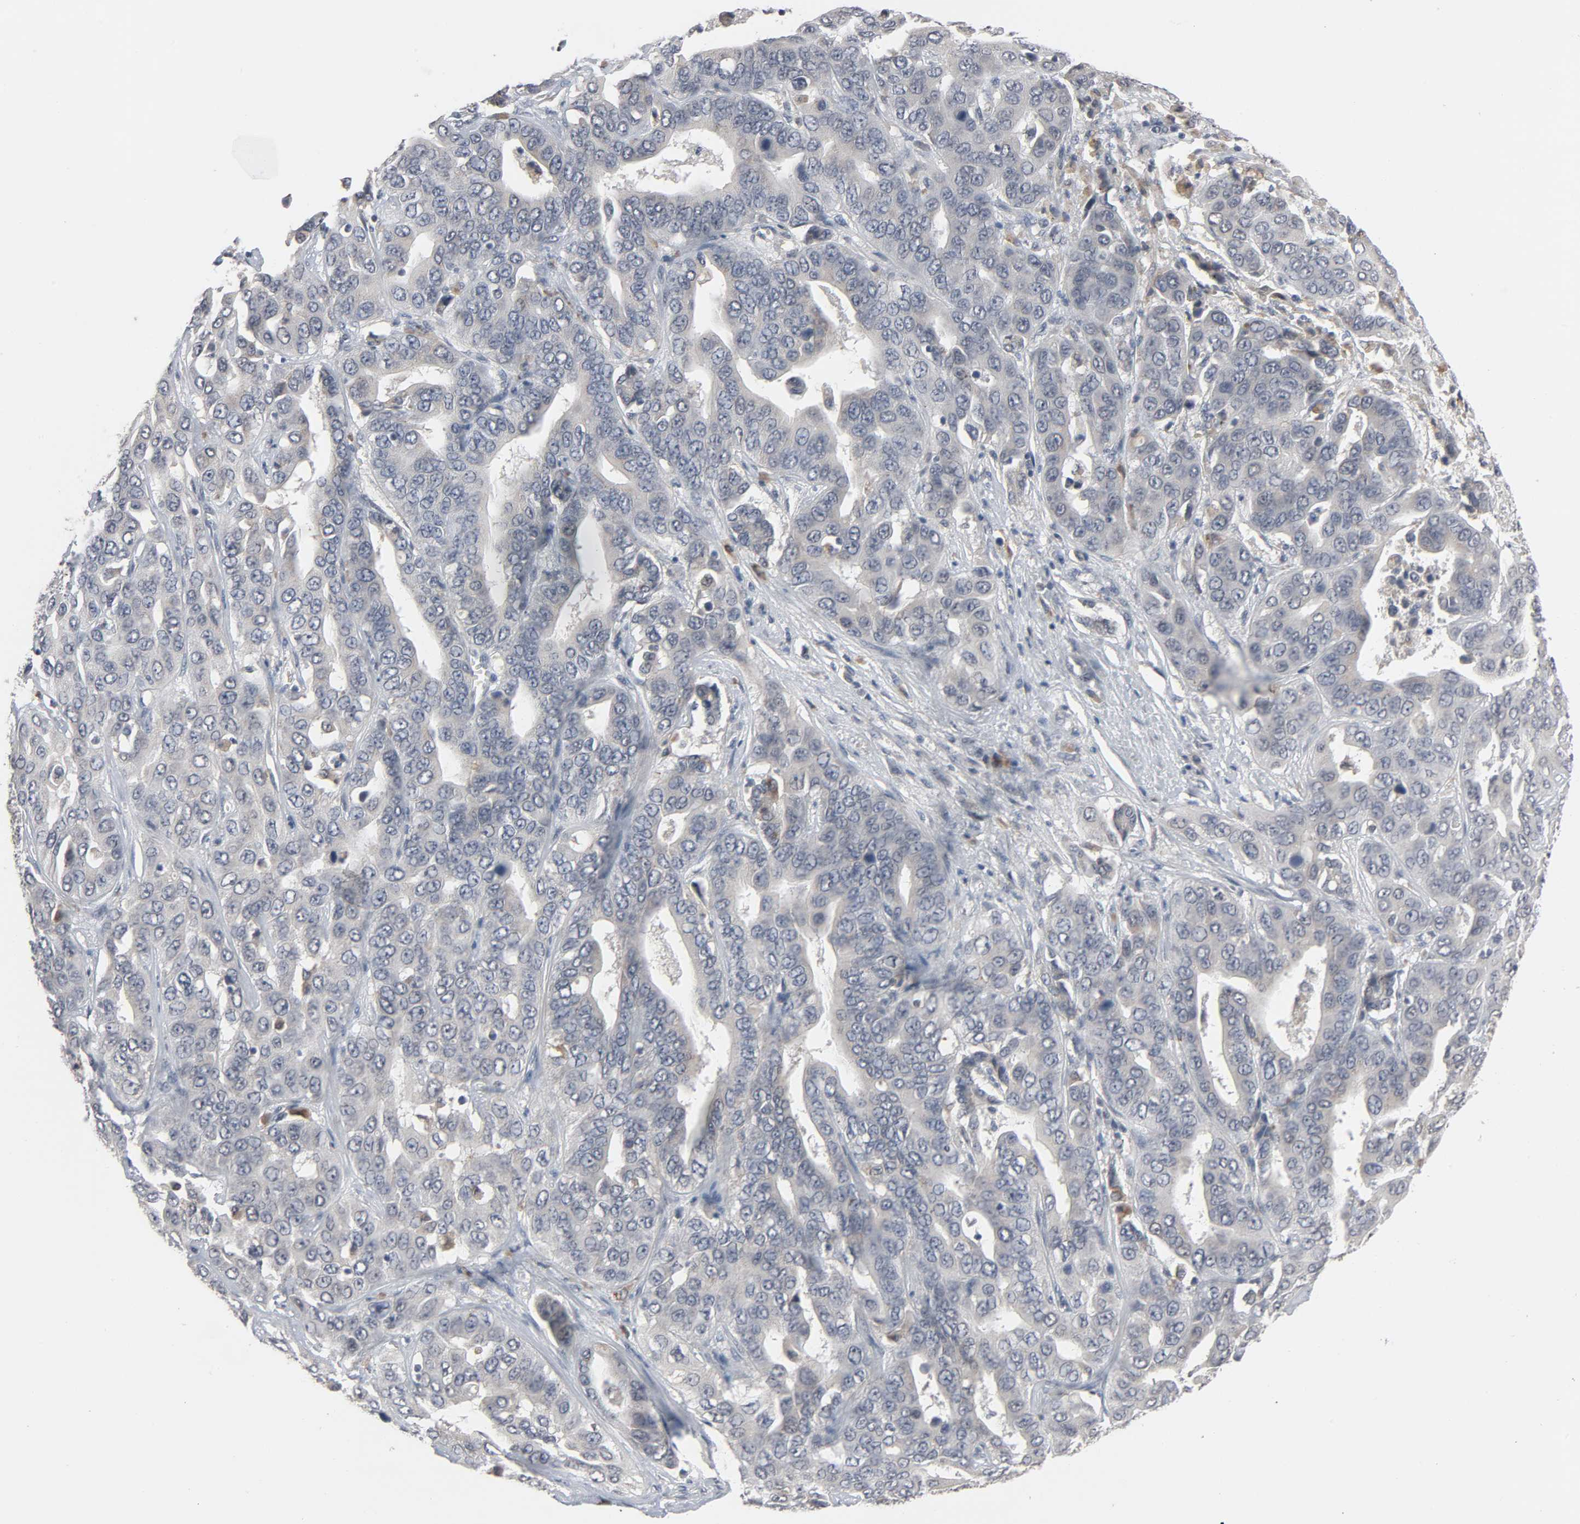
{"staining": {"intensity": "negative", "quantity": "none", "location": "none"}, "tissue": "liver cancer", "cell_type": "Tumor cells", "image_type": "cancer", "snomed": [{"axis": "morphology", "description": "Cholangiocarcinoma"}, {"axis": "topography", "description": "Liver"}], "caption": "Tumor cells show no significant protein expression in cholangiocarcinoma (liver).", "gene": "MT3", "patient": {"sex": "female", "age": 52}}